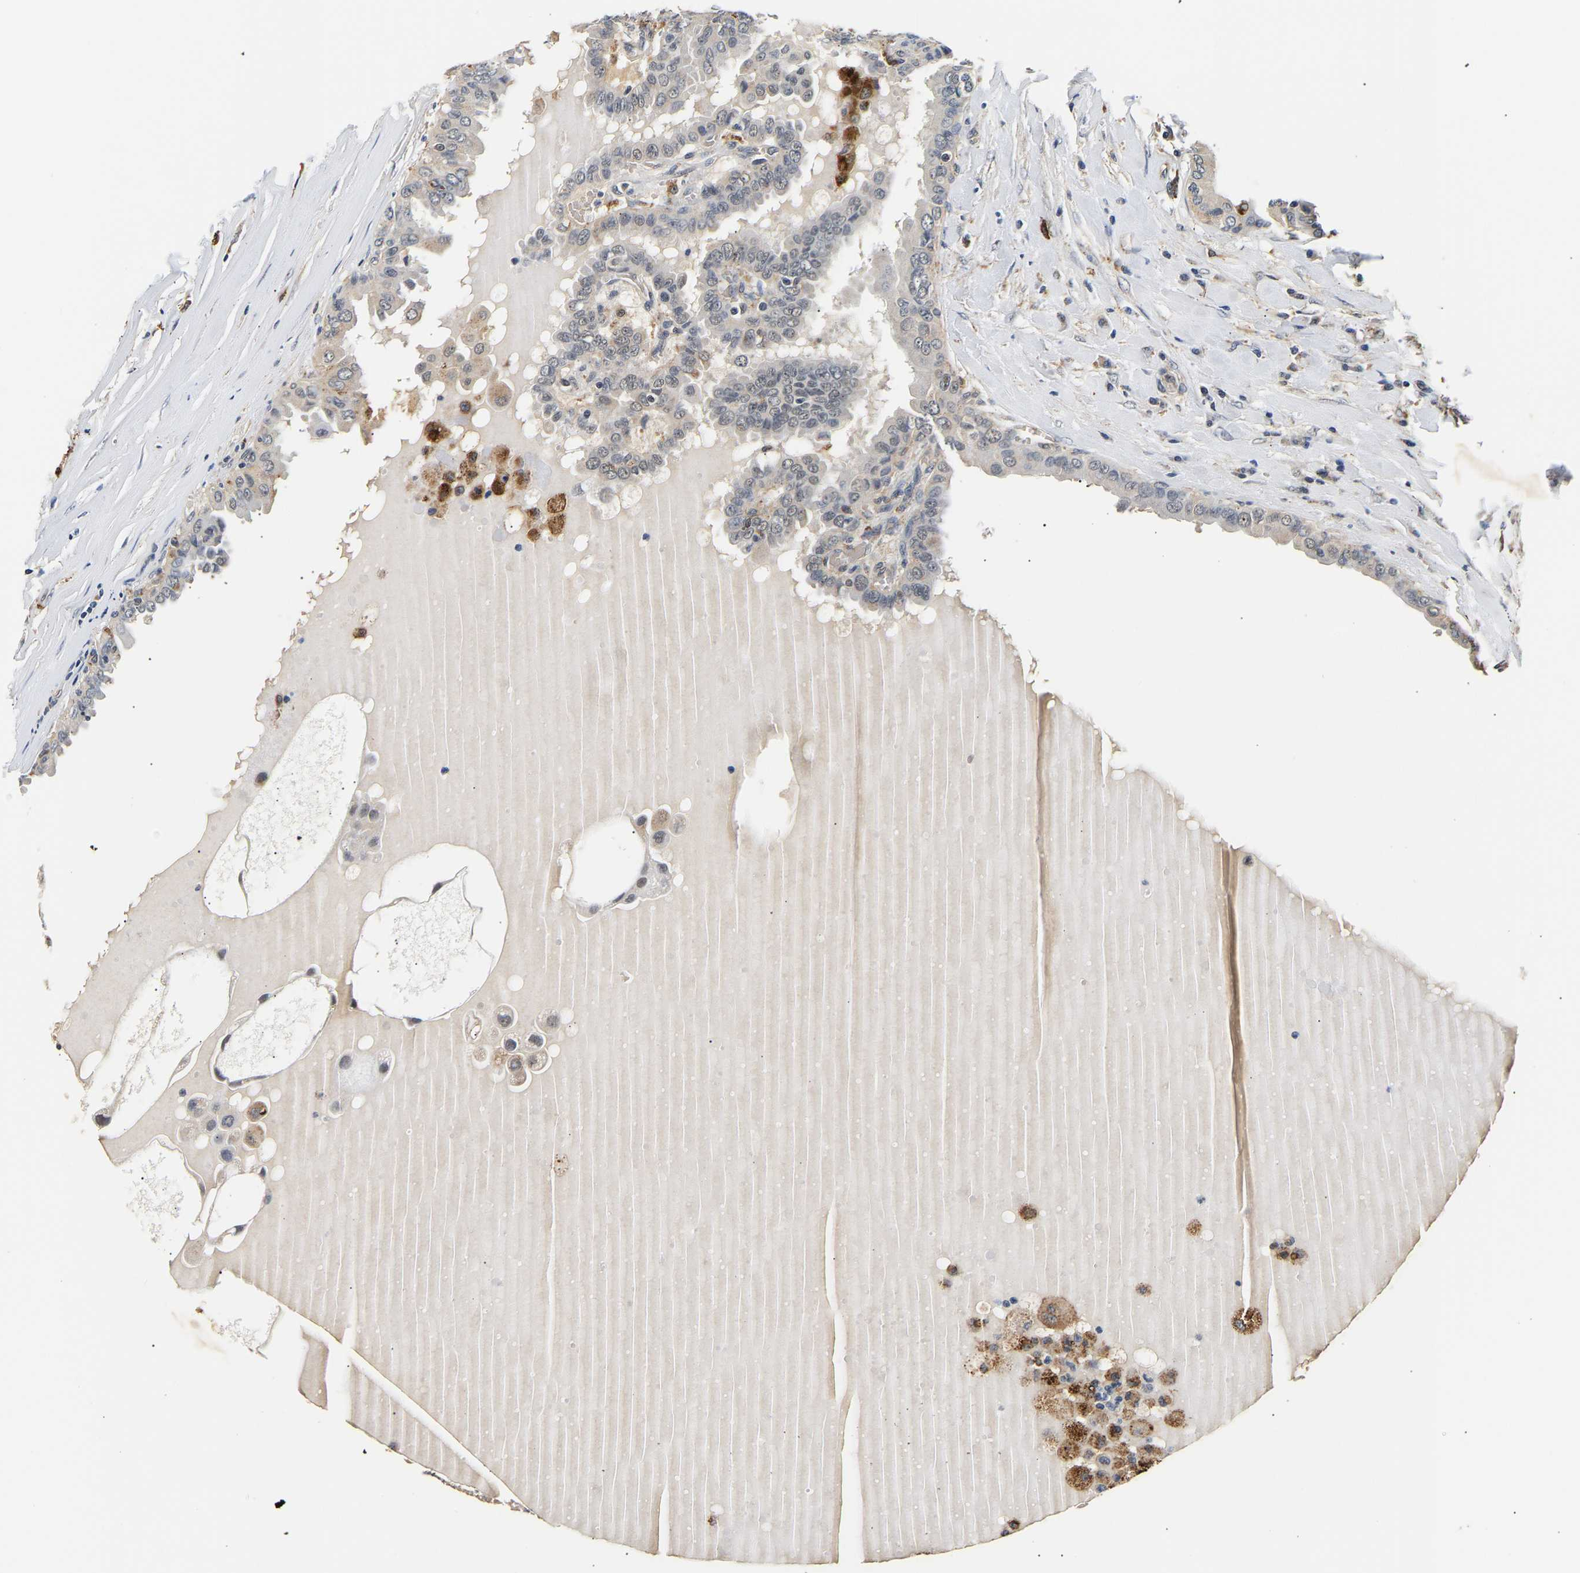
{"staining": {"intensity": "negative", "quantity": "none", "location": "none"}, "tissue": "thyroid cancer", "cell_type": "Tumor cells", "image_type": "cancer", "snomed": [{"axis": "morphology", "description": "Papillary adenocarcinoma, NOS"}, {"axis": "topography", "description": "Thyroid gland"}], "caption": "This is an immunohistochemistry histopathology image of thyroid cancer. There is no staining in tumor cells.", "gene": "SMU1", "patient": {"sex": "male", "age": 33}}